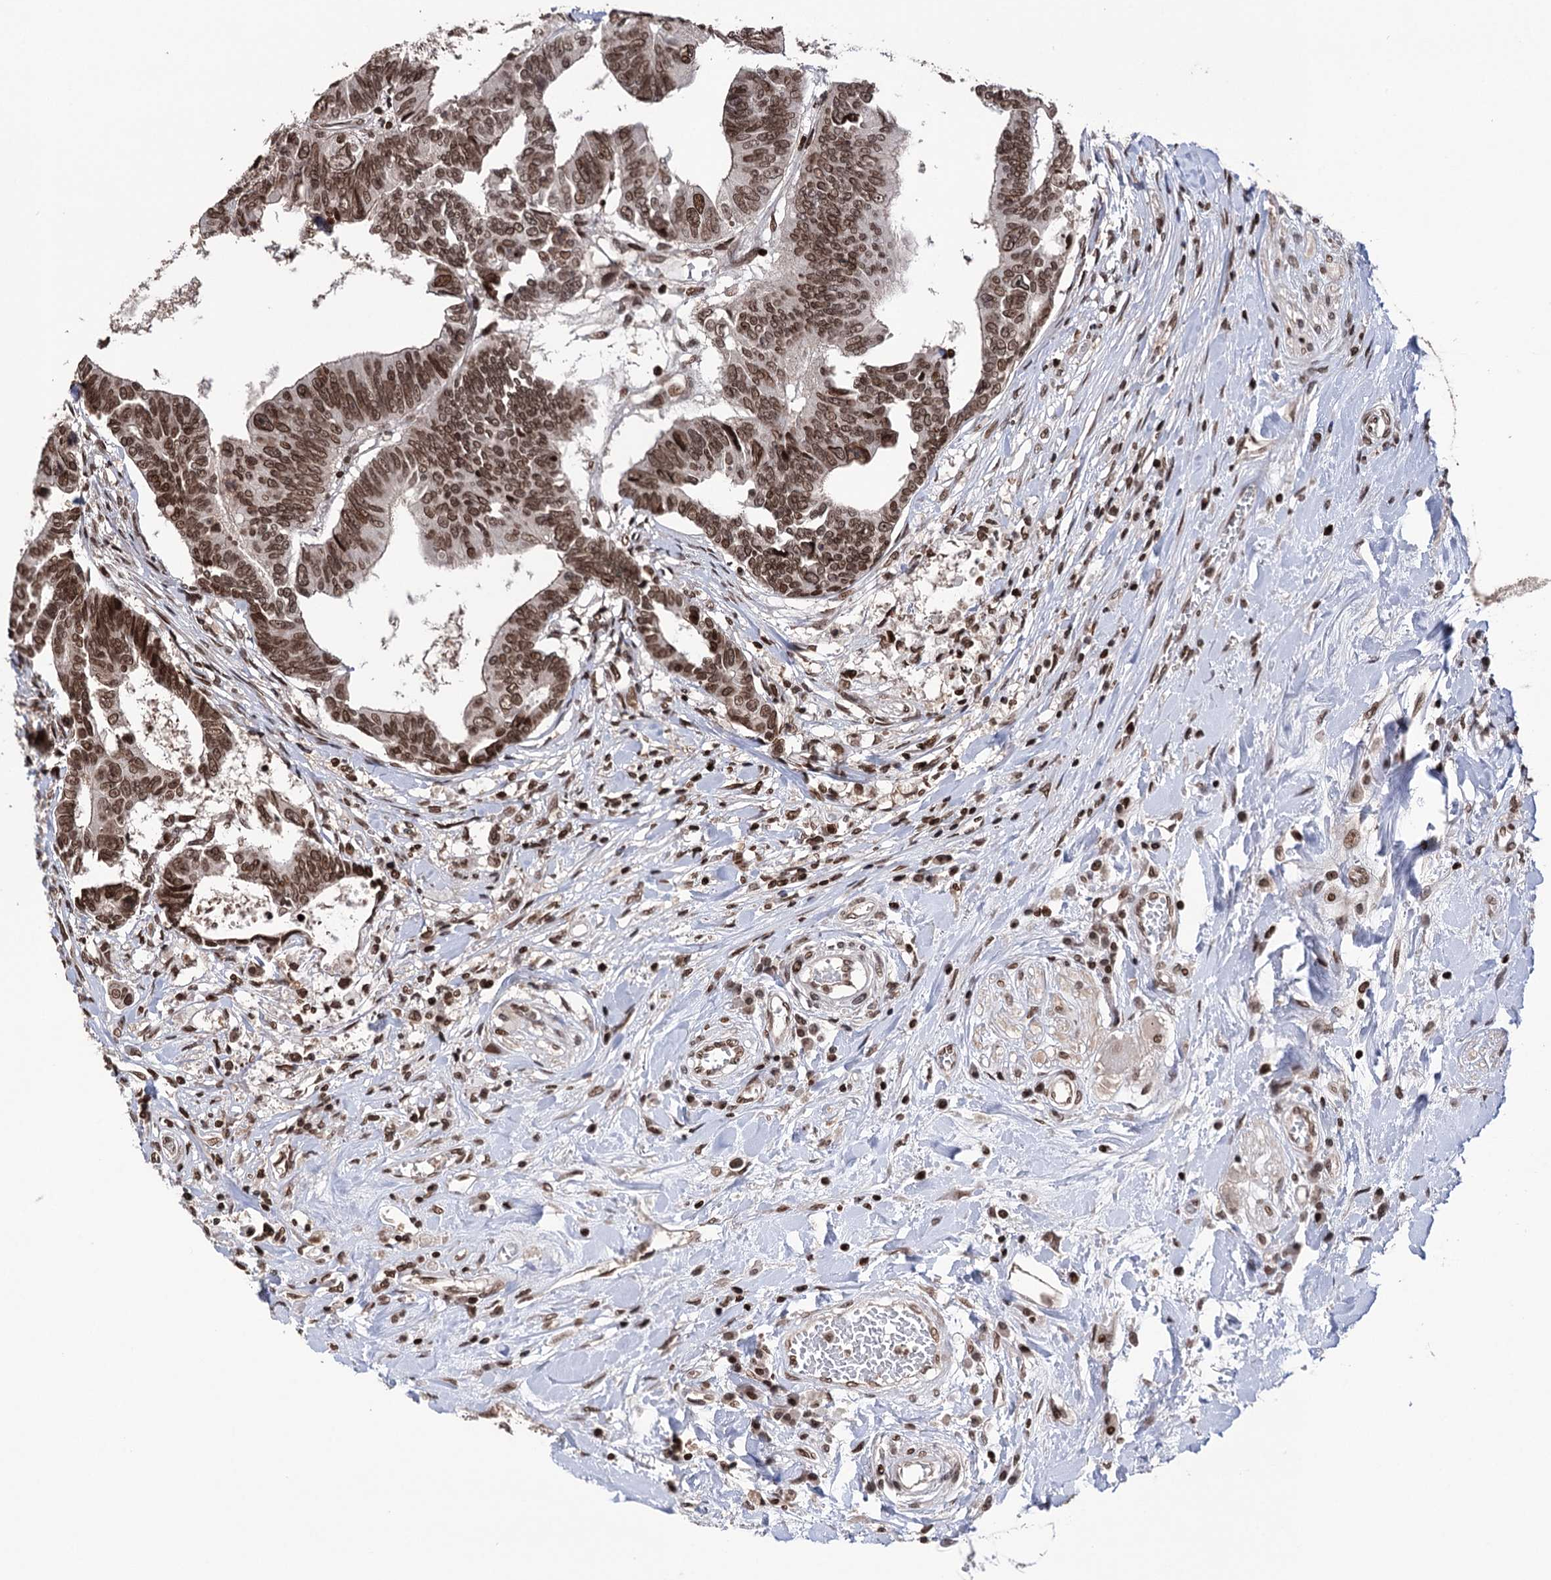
{"staining": {"intensity": "moderate", "quantity": ">75%", "location": "nuclear"}, "tissue": "colorectal cancer", "cell_type": "Tumor cells", "image_type": "cancer", "snomed": [{"axis": "morphology", "description": "Adenocarcinoma, NOS"}, {"axis": "topography", "description": "Rectum"}], "caption": "Colorectal adenocarcinoma stained for a protein (brown) shows moderate nuclear positive expression in about >75% of tumor cells.", "gene": "CCDC77", "patient": {"sex": "female", "age": 65}}